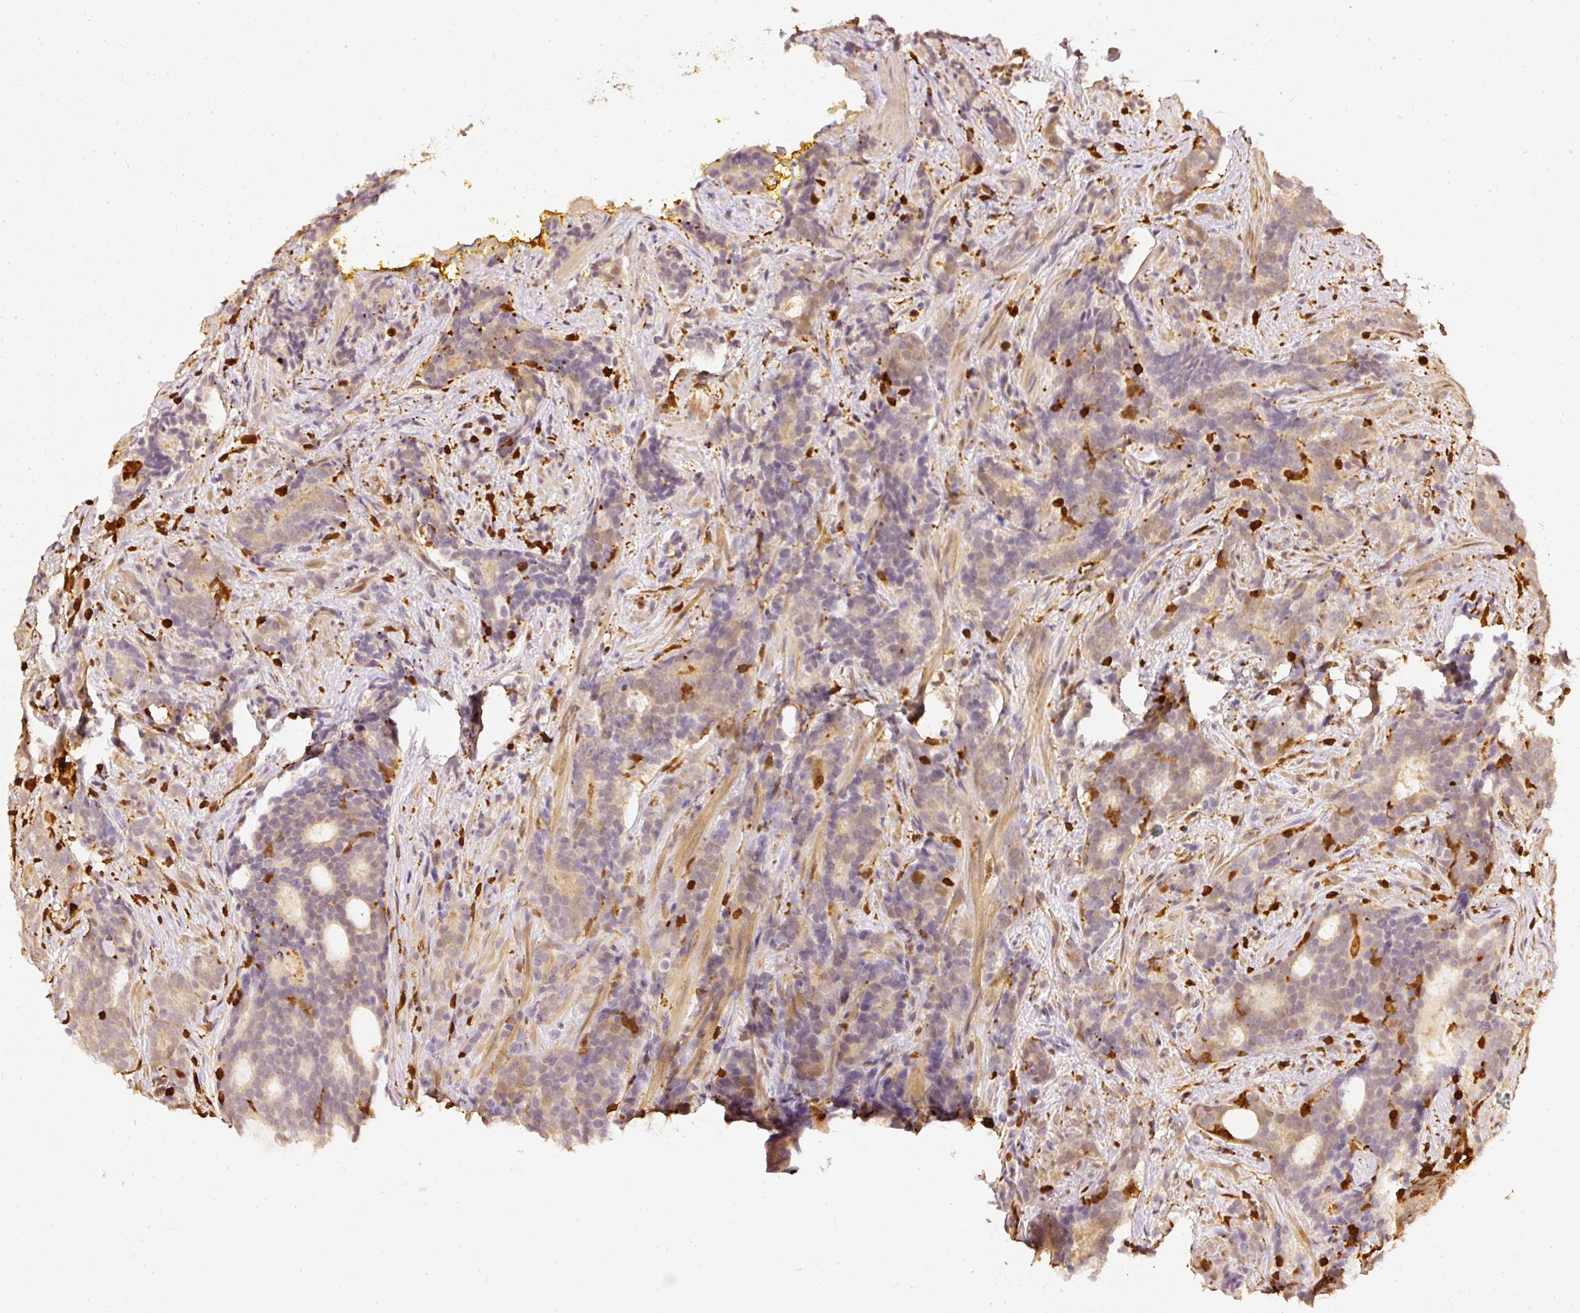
{"staining": {"intensity": "weak", "quantity": ">75%", "location": "cytoplasmic/membranous"}, "tissue": "prostate cancer", "cell_type": "Tumor cells", "image_type": "cancer", "snomed": [{"axis": "morphology", "description": "Adenocarcinoma, High grade"}, {"axis": "topography", "description": "Prostate"}], "caption": "This histopathology image demonstrates prostate high-grade adenocarcinoma stained with immunohistochemistry to label a protein in brown. The cytoplasmic/membranous of tumor cells show weak positivity for the protein. Nuclei are counter-stained blue.", "gene": "PFN1", "patient": {"sex": "male", "age": 64}}